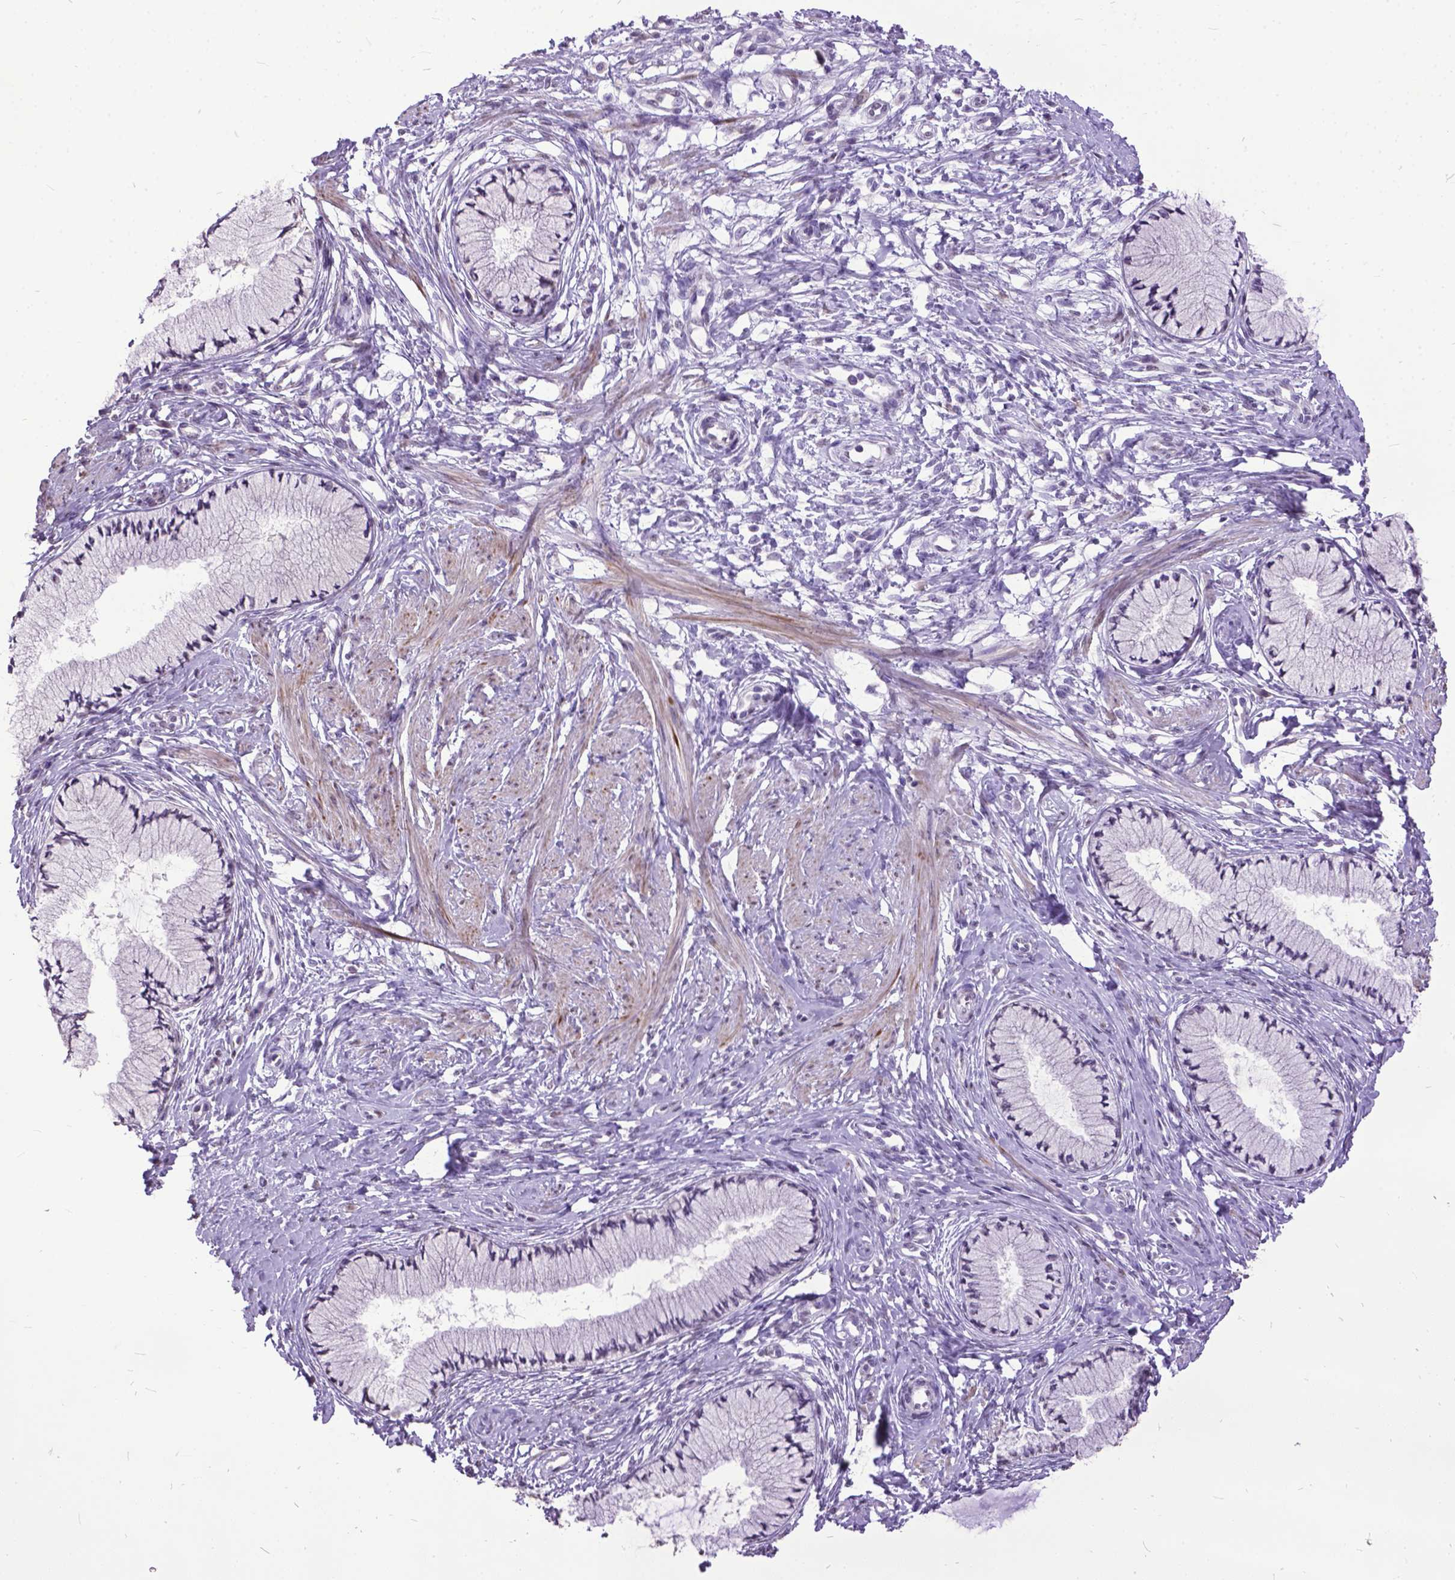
{"staining": {"intensity": "negative", "quantity": "none", "location": "none"}, "tissue": "cervix", "cell_type": "Glandular cells", "image_type": "normal", "snomed": [{"axis": "morphology", "description": "Normal tissue, NOS"}, {"axis": "topography", "description": "Cervix"}], "caption": "Cervix stained for a protein using IHC displays no staining glandular cells.", "gene": "MARCHF10", "patient": {"sex": "female", "age": 37}}